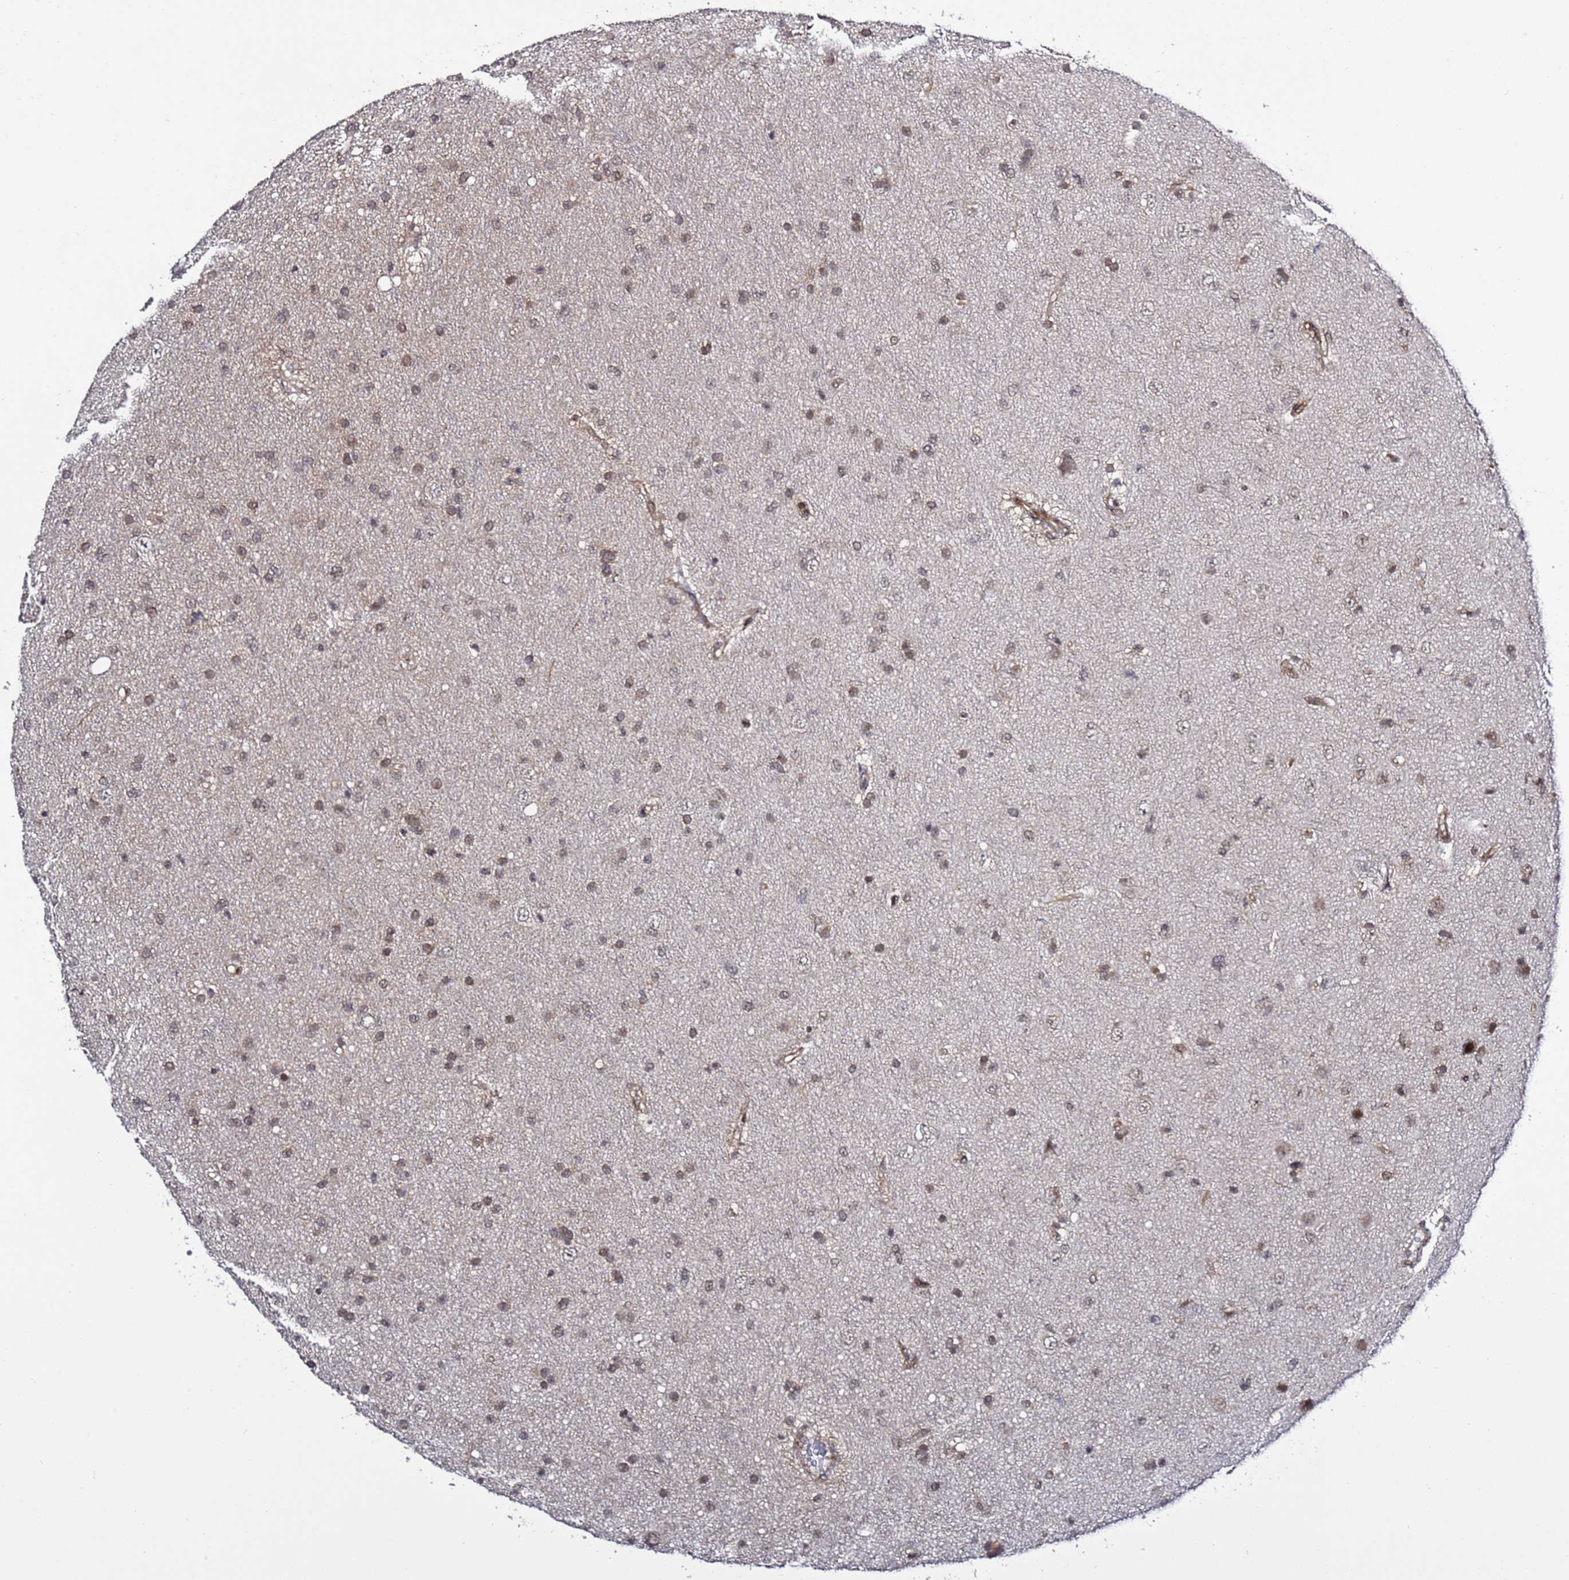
{"staining": {"intensity": "weak", "quantity": ">75%", "location": "cytoplasmic/membranous,nuclear"}, "tissue": "glioma", "cell_type": "Tumor cells", "image_type": "cancer", "snomed": [{"axis": "morphology", "description": "Glioma, malignant, Low grade"}, {"axis": "topography", "description": "Cerebral cortex"}], "caption": "Protein staining by immunohistochemistry exhibits weak cytoplasmic/membranous and nuclear expression in approximately >75% of tumor cells in glioma.", "gene": "POLR2D", "patient": {"sex": "female", "age": 39}}